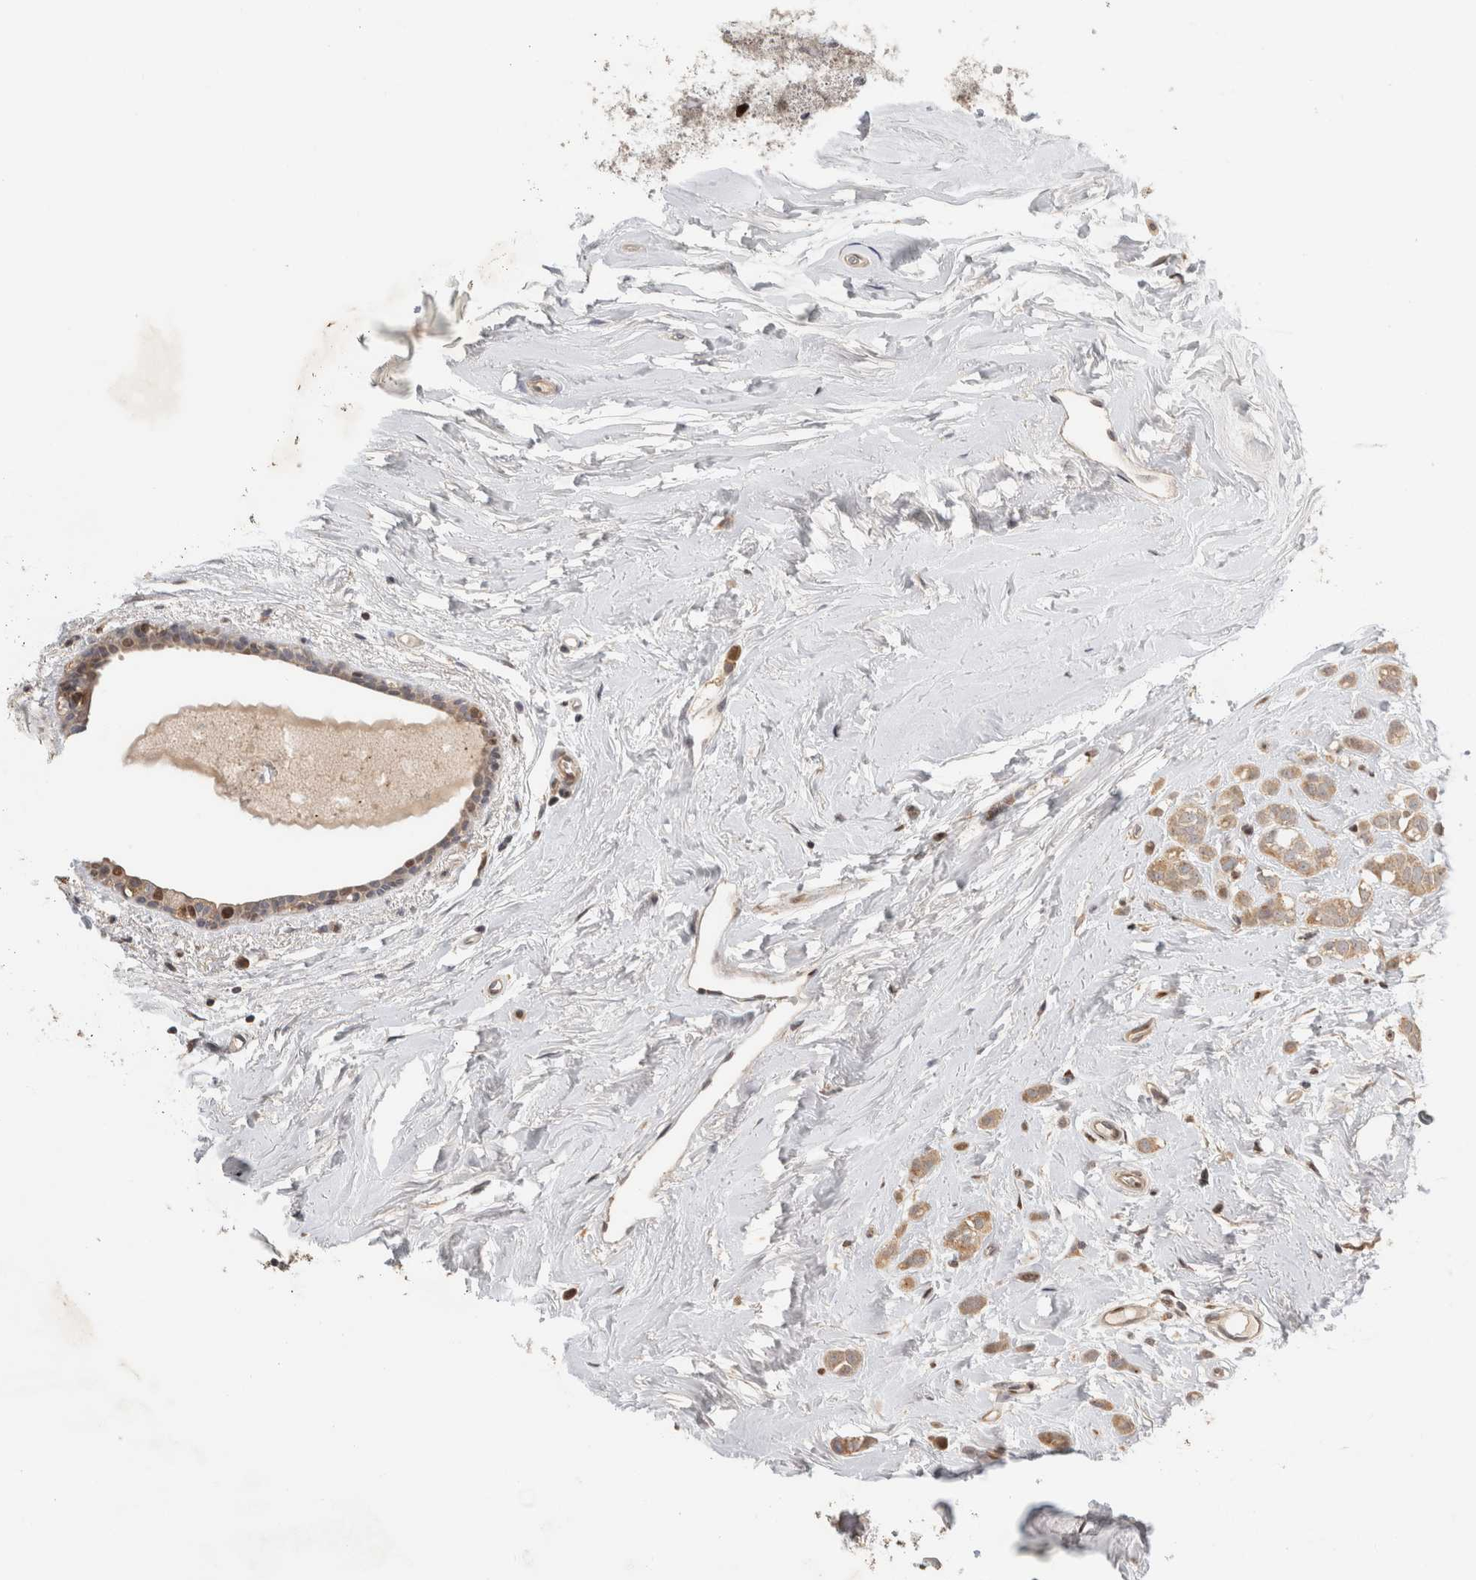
{"staining": {"intensity": "moderate", "quantity": ">75%", "location": "cytoplasmic/membranous"}, "tissue": "breast cancer", "cell_type": "Tumor cells", "image_type": "cancer", "snomed": [{"axis": "morphology", "description": "Lobular carcinoma"}, {"axis": "topography", "description": "Breast"}], "caption": "Tumor cells reveal moderate cytoplasmic/membranous staining in approximately >75% of cells in breast lobular carcinoma.", "gene": "C8orf58", "patient": {"sex": "female", "age": 47}}